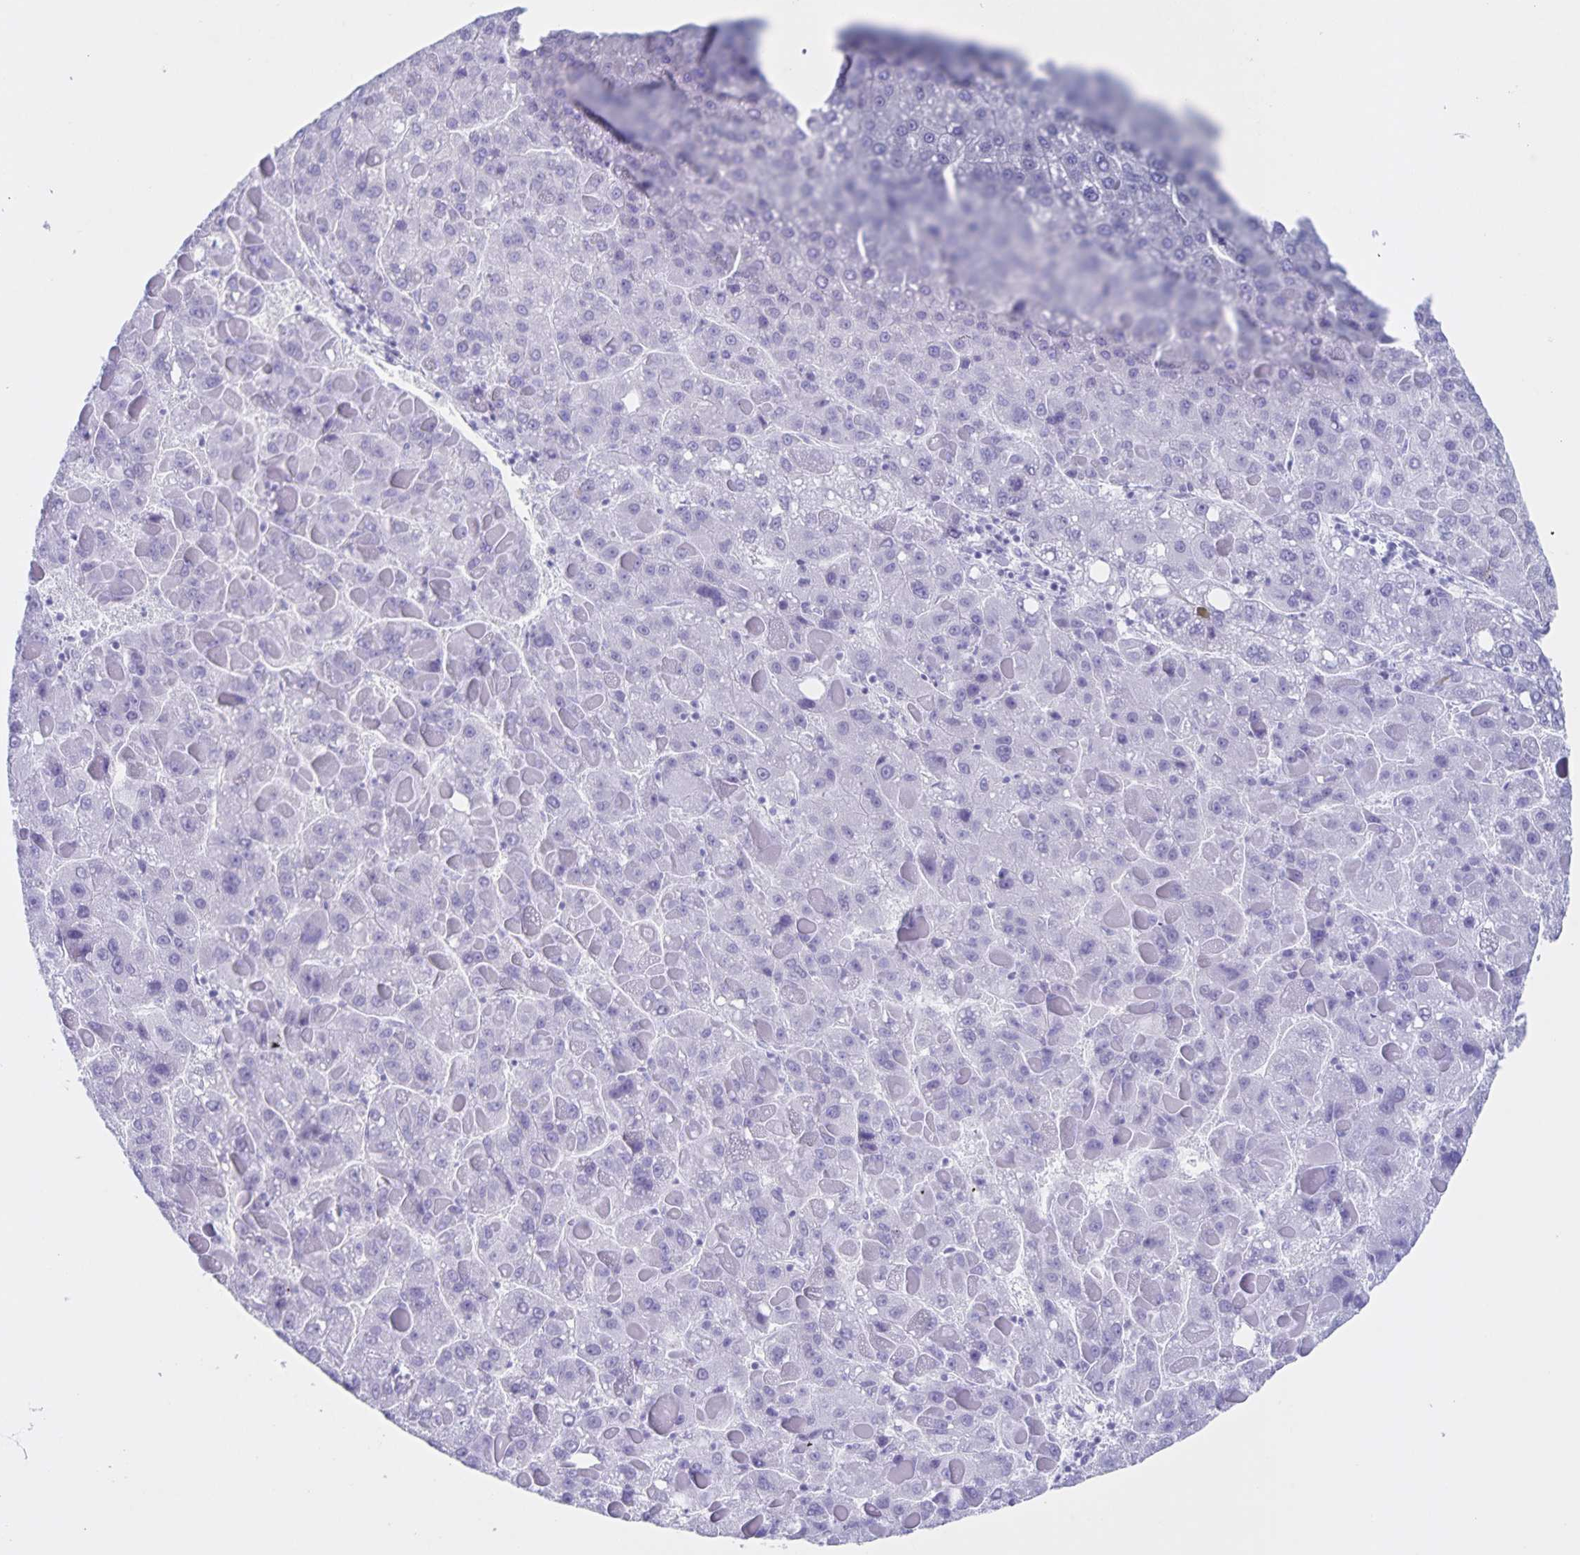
{"staining": {"intensity": "negative", "quantity": "none", "location": "none"}, "tissue": "liver cancer", "cell_type": "Tumor cells", "image_type": "cancer", "snomed": [{"axis": "morphology", "description": "Carcinoma, Hepatocellular, NOS"}, {"axis": "topography", "description": "Liver"}], "caption": "DAB (3,3'-diaminobenzidine) immunohistochemical staining of human liver hepatocellular carcinoma shows no significant expression in tumor cells.", "gene": "C12orf56", "patient": {"sex": "female", "age": 82}}